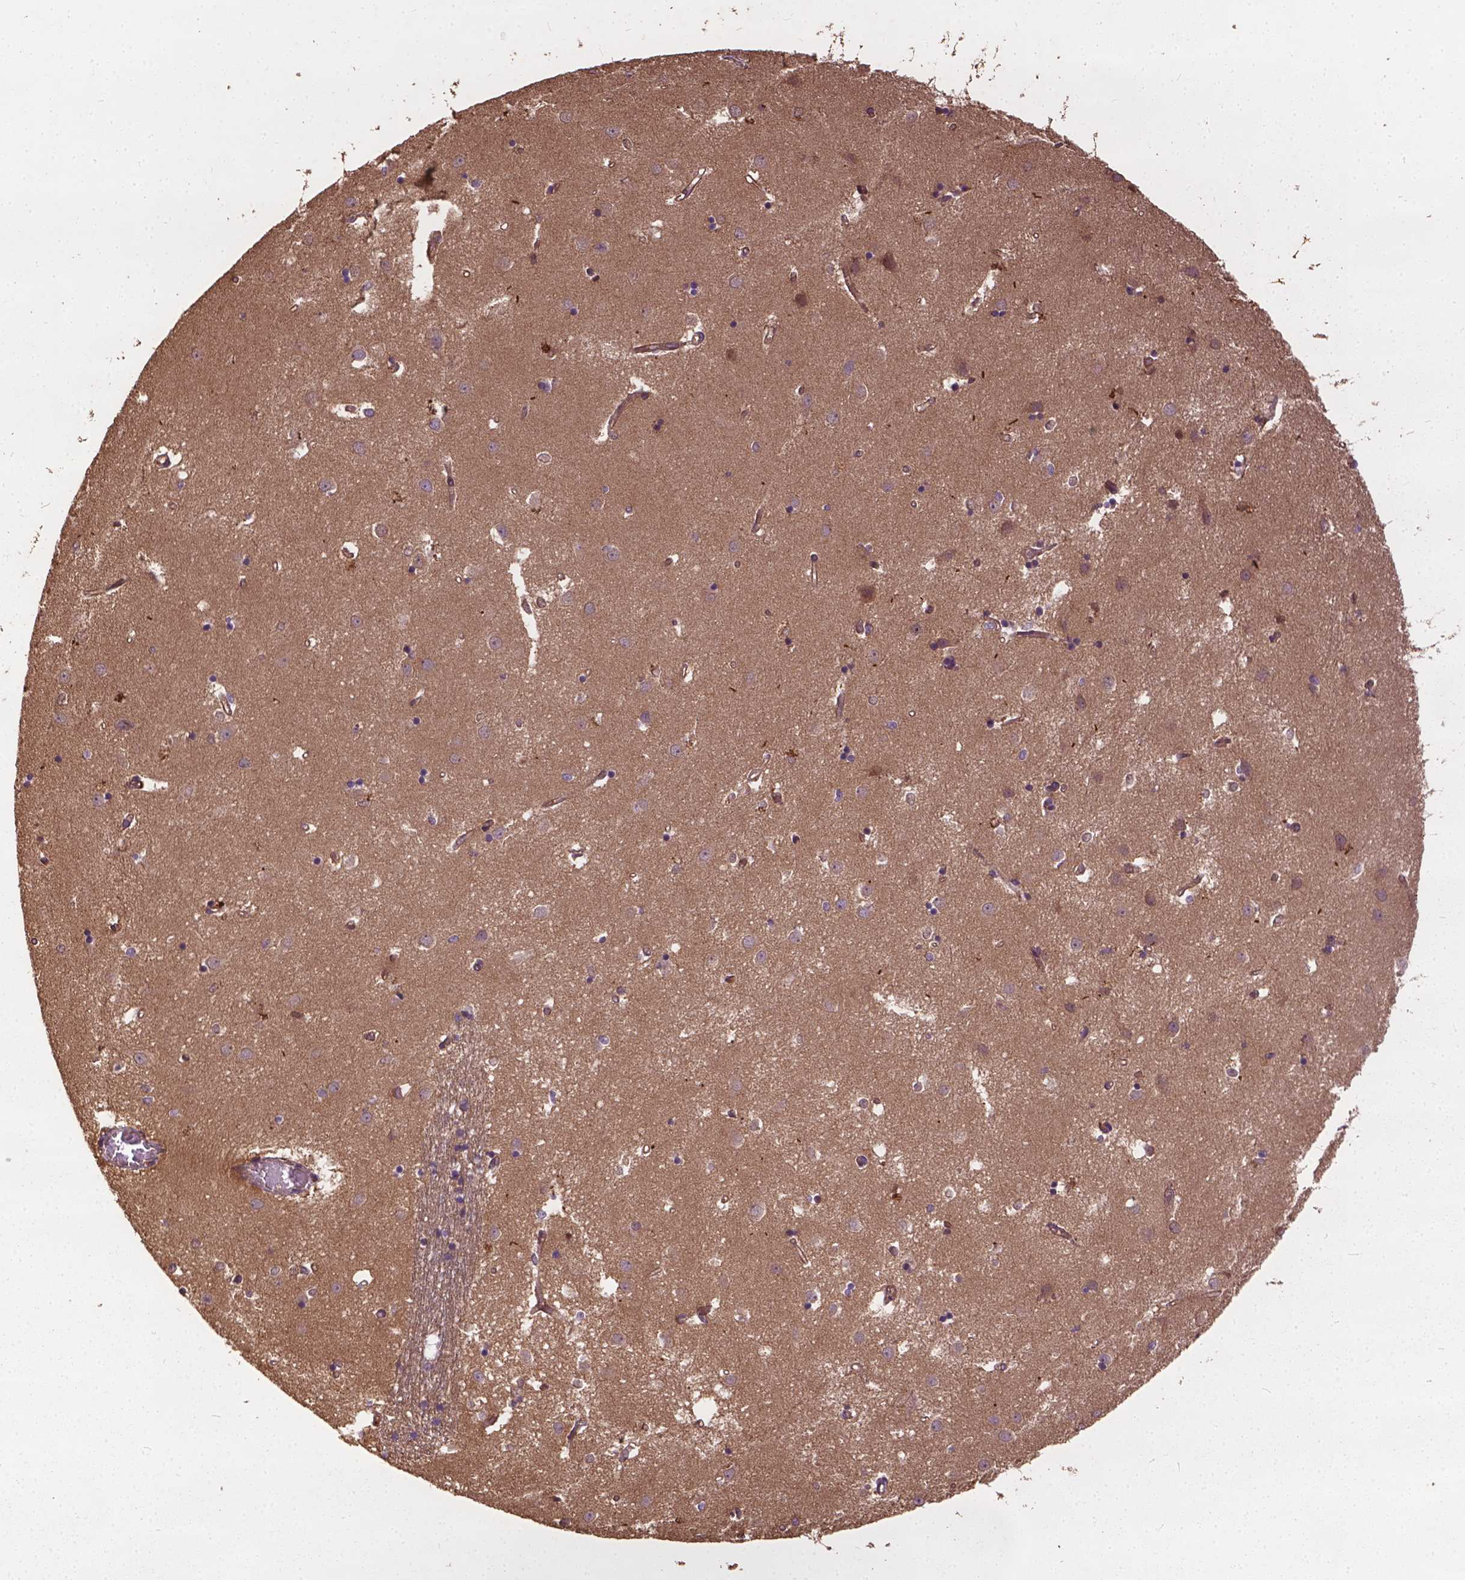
{"staining": {"intensity": "negative", "quantity": "none", "location": "none"}, "tissue": "caudate", "cell_type": "Glial cells", "image_type": "normal", "snomed": [{"axis": "morphology", "description": "Normal tissue, NOS"}, {"axis": "topography", "description": "Lateral ventricle wall"}], "caption": "Glial cells show no significant protein expression in normal caudate. (DAB immunohistochemistry visualized using brightfield microscopy, high magnification).", "gene": "UBXN2A", "patient": {"sex": "male", "age": 54}}